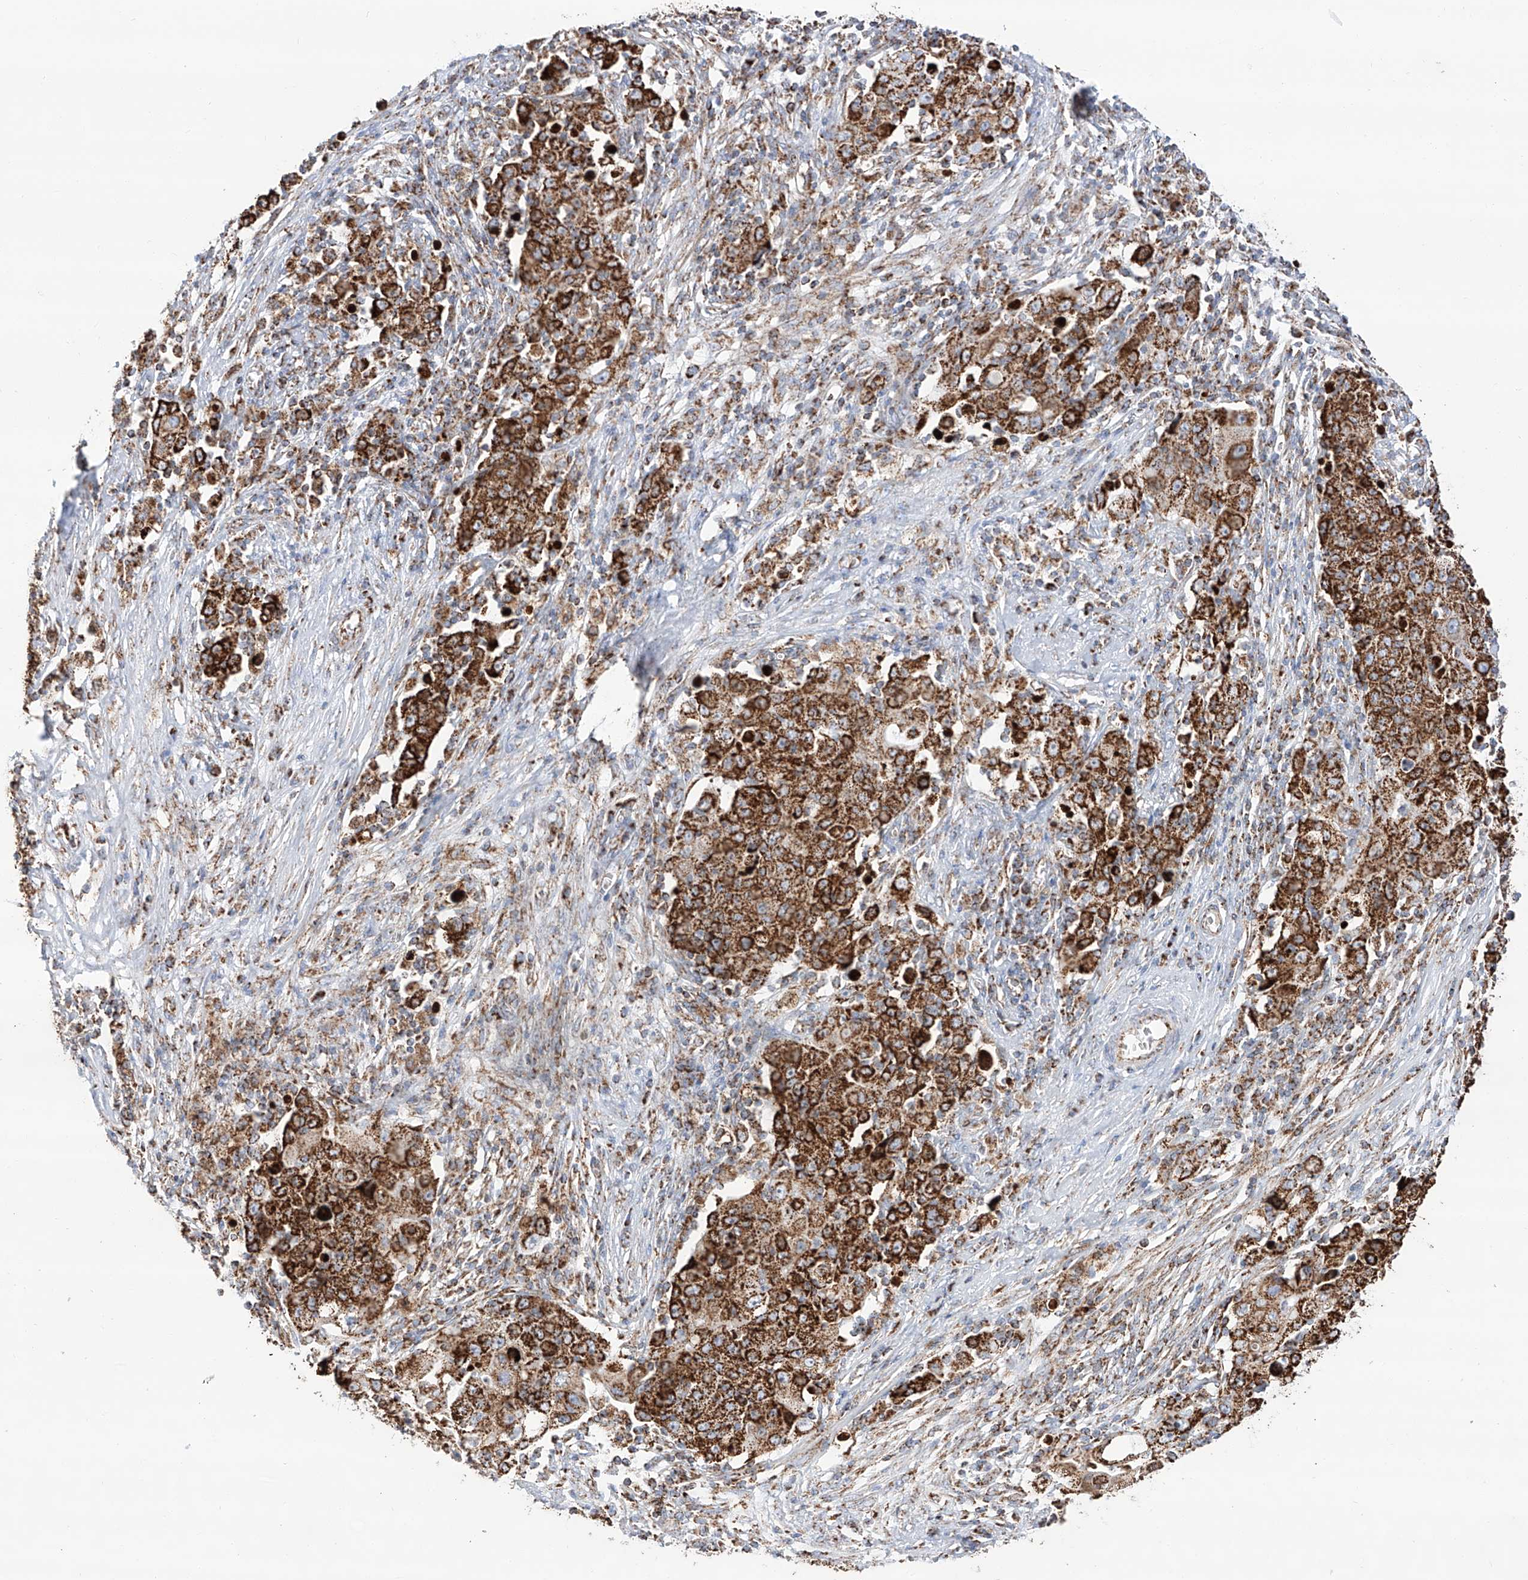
{"staining": {"intensity": "strong", "quantity": ">75%", "location": "cytoplasmic/membranous"}, "tissue": "ovarian cancer", "cell_type": "Tumor cells", "image_type": "cancer", "snomed": [{"axis": "morphology", "description": "Carcinoma, endometroid"}, {"axis": "topography", "description": "Ovary"}], "caption": "Immunohistochemical staining of human endometroid carcinoma (ovarian) reveals high levels of strong cytoplasmic/membranous protein expression in about >75% of tumor cells.", "gene": "TTC27", "patient": {"sex": "female", "age": 42}}